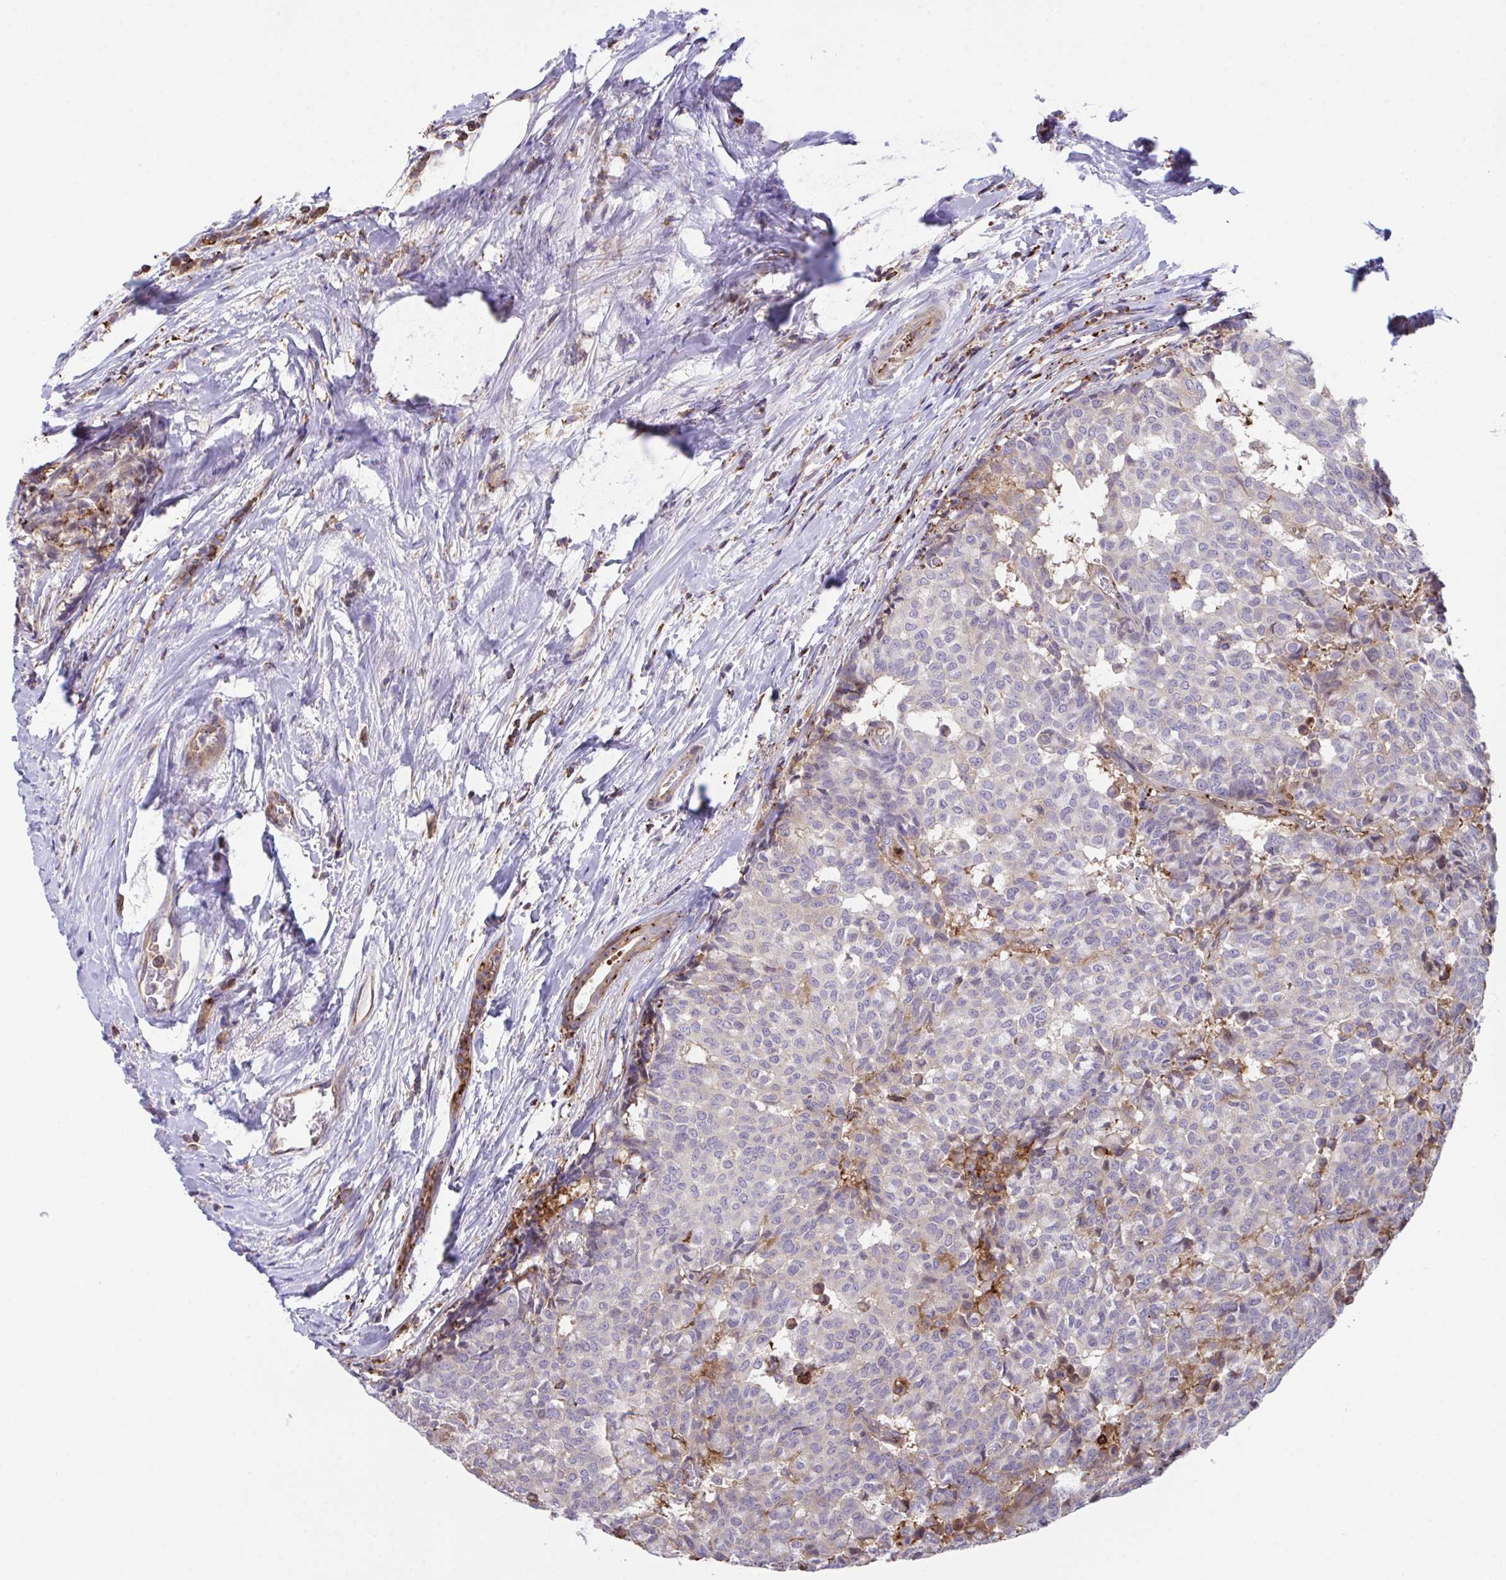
{"staining": {"intensity": "negative", "quantity": "none", "location": "none"}, "tissue": "breast cancer", "cell_type": "Tumor cells", "image_type": "cancer", "snomed": [{"axis": "morphology", "description": "Duct carcinoma"}, {"axis": "topography", "description": "Breast"}], "caption": "Breast cancer (infiltrating ductal carcinoma) was stained to show a protein in brown. There is no significant expression in tumor cells.", "gene": "PPIH", "patient": {"sex": "female", "age": 91}}